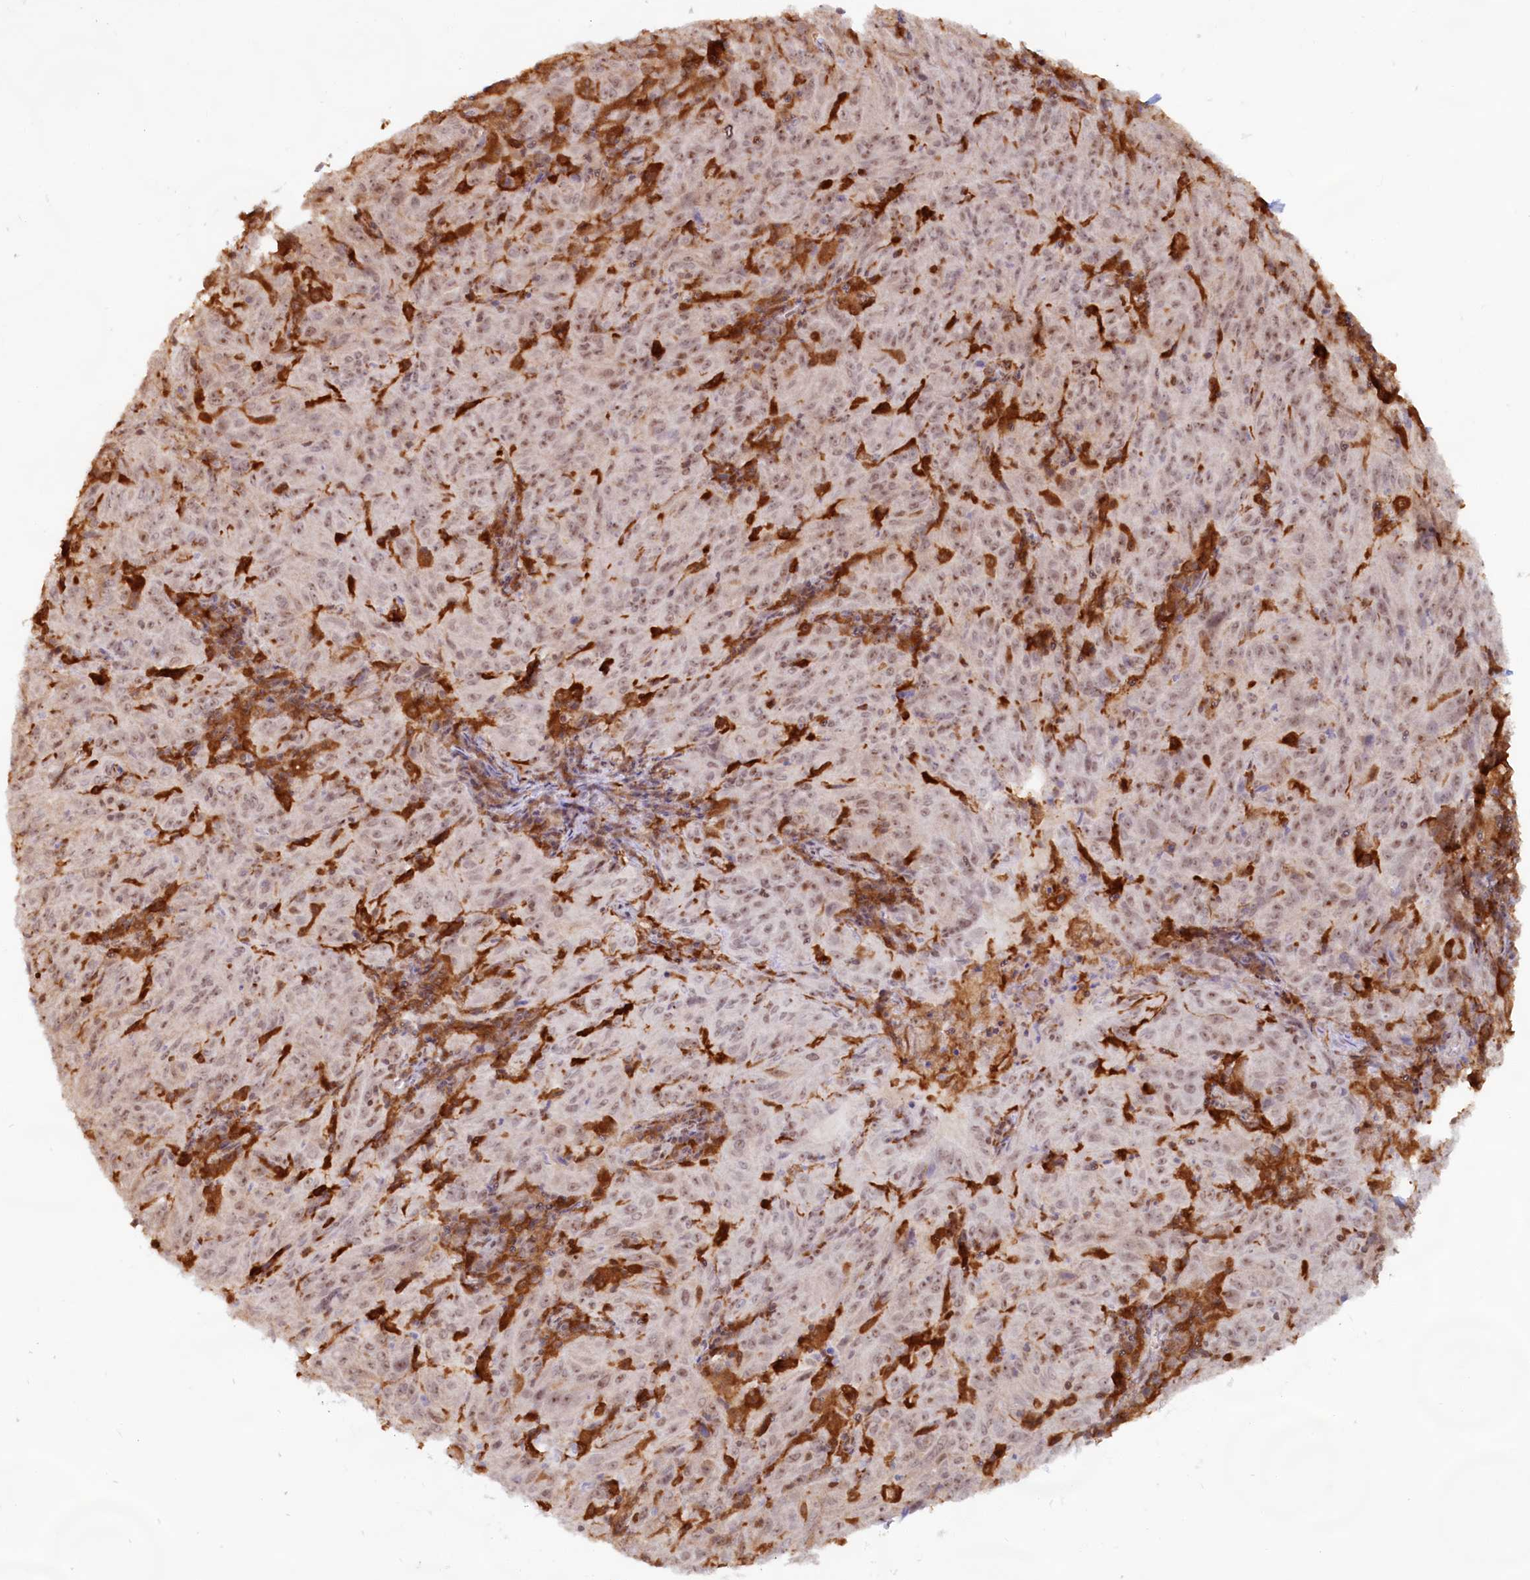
{"staining": {"intensity": "weak", "quantity": ">75%", "location": "nuclear"}, "tissue": "pancreatic cancer", "cell_type": "Tumor cells", "image_type": "cancer", "snomed": [{"axis": "morphology", "description": "Adenocarcinoma, NOS"}, {"axis": "topography", "description": "Pancreas"}], "caption": "A micrograph of pancreatic cancer stained for a protein shows weak nuclear brown staining in tumor cells.", "gene": "C1D", "patient": {"sex": "male", "age": 63}}